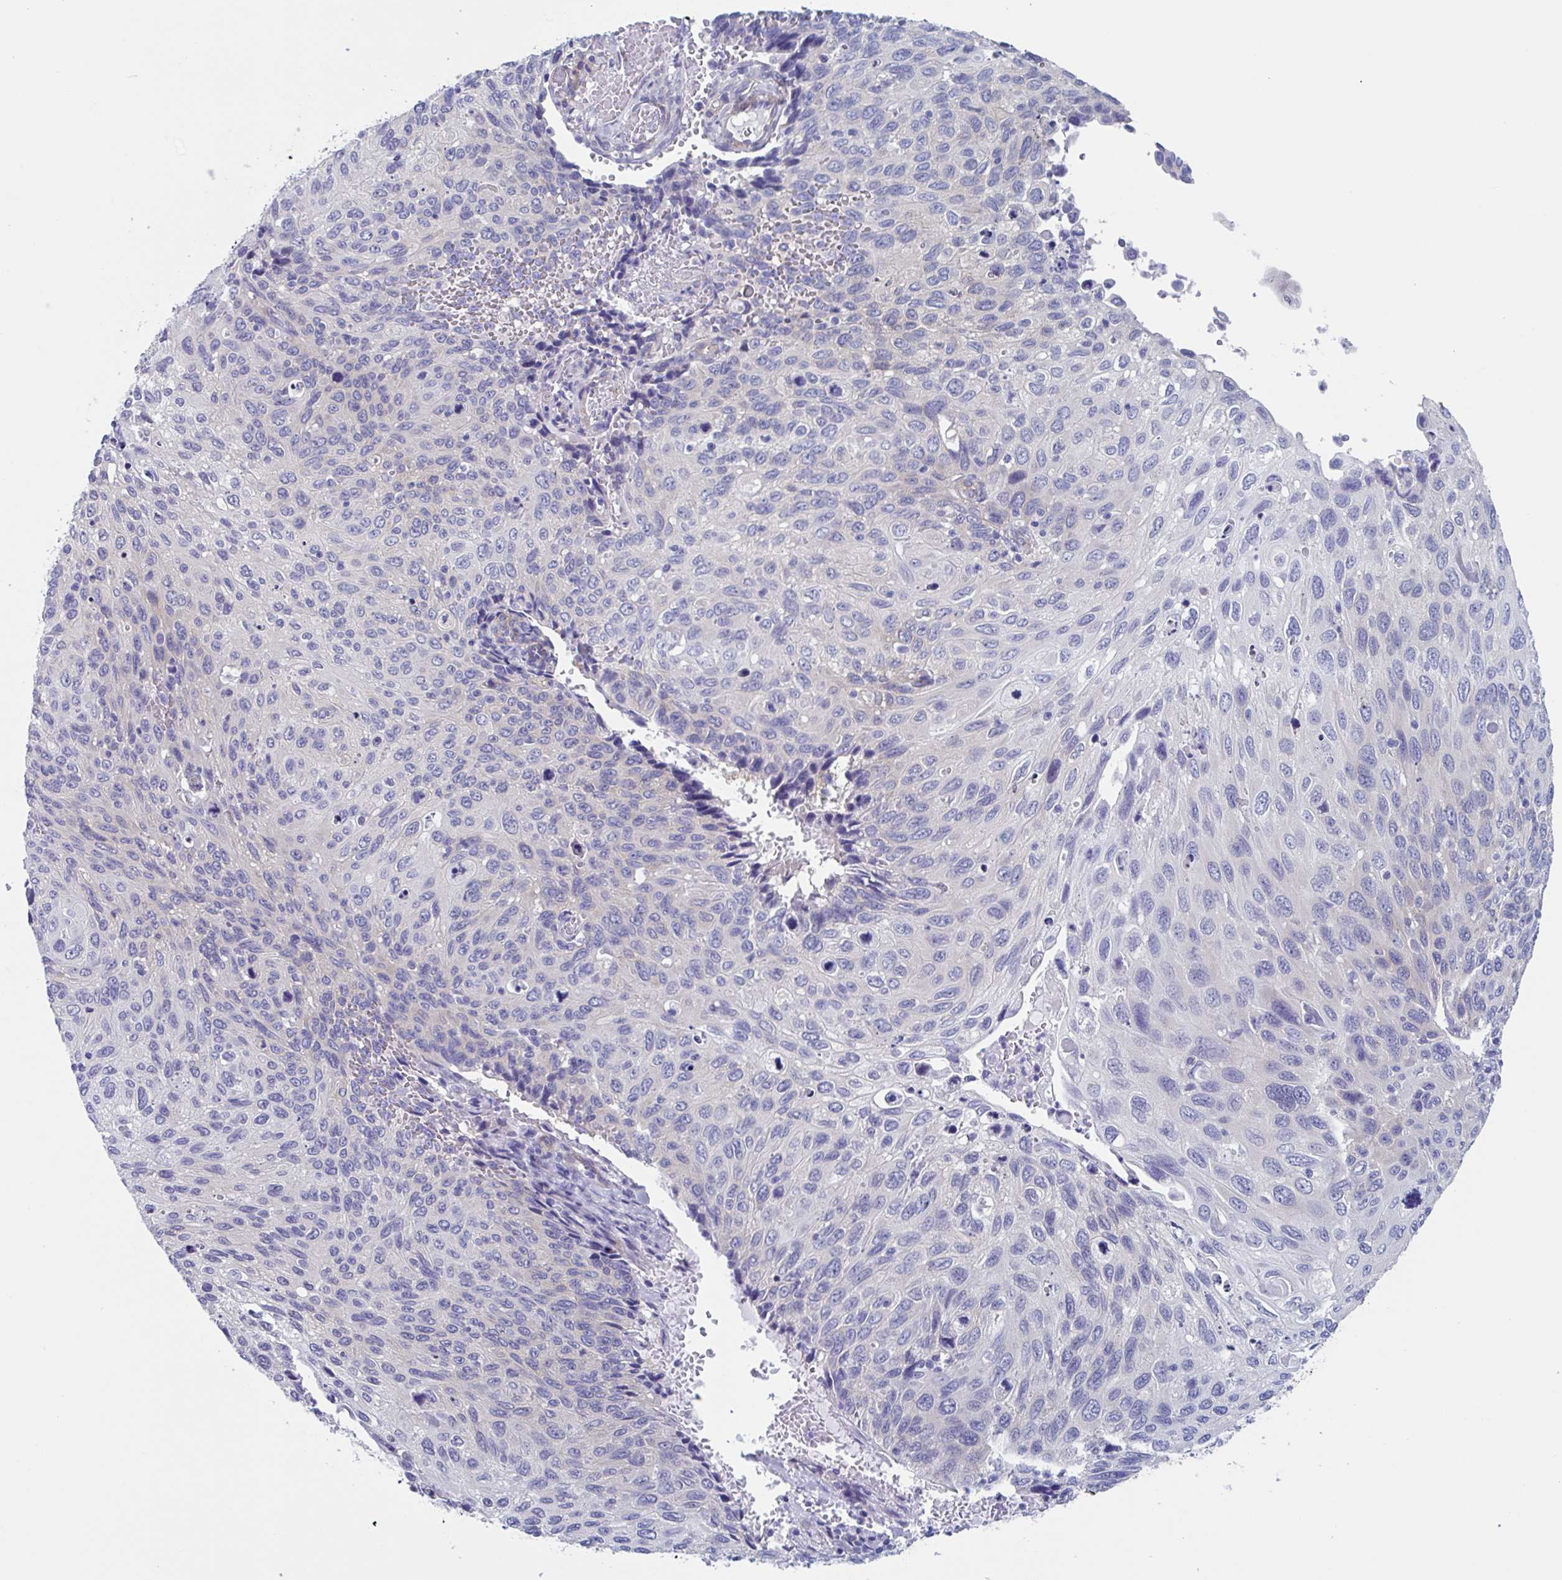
{"staining": {"intensity": "negative", "quantity": "none", "location": "none"}, "tissue": "cervical cancer", "cell_type": "Tumor cells", "image_type": "cancer", "snomed": [{"axis": "morphology", "description": "Squamous cell carcinoma, NOS"}, {"axis": "topography", "description": "Cervix"}], "caption": "This is an immunohistochemistry (IHC) micrograph of squamous cell carcinoma (cervical). There is no expression in tumor cells.", "gene": "LPIN3", "patient": {"sex": "female", "age": 70}}